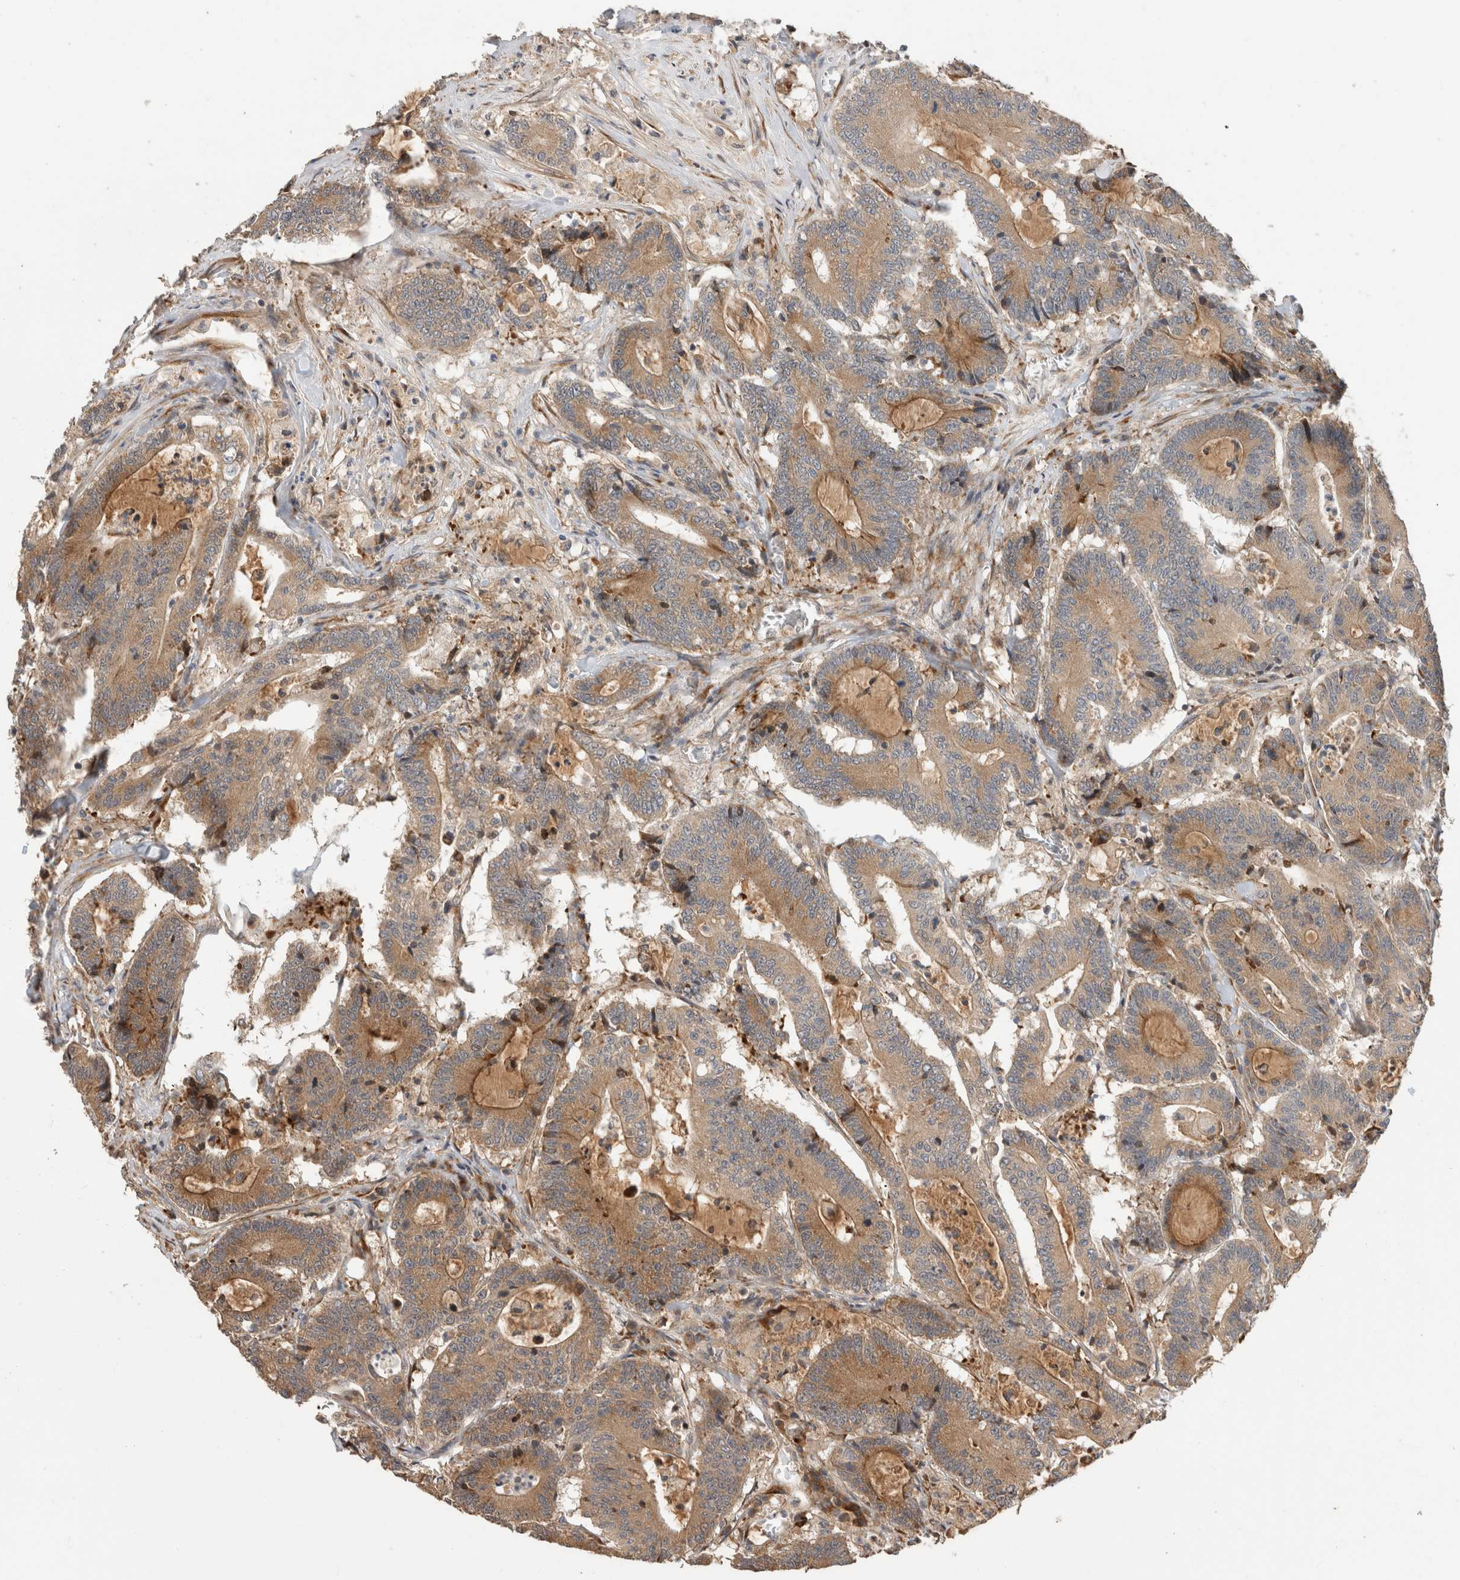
{"staining": {"intensity": "moderate", "quantity": ">75%", "location": "cytoplasmic/membranous"}, "tissue": "colorectal cancer", "cell_type": "Tumor cells", "image_type": "cancer", "snomed": [{"axis": "morphology", "description": "Adenocarcinoma, NOS"}, {"axis": "topography", "description": "Colon"}], "caption": "Brown immunohistochemical staining in adenocarcinoma (colorectal) exhibits moderate cytoplasmic/membranous positivity in about >75% of tumor cells. (Stains: DAB in brown, nuclei in blue, Microscopy: brightfield microscopy at high magnification).", "gene": "PCDHB15", "patient": {"sex": "female", "age": 84}}